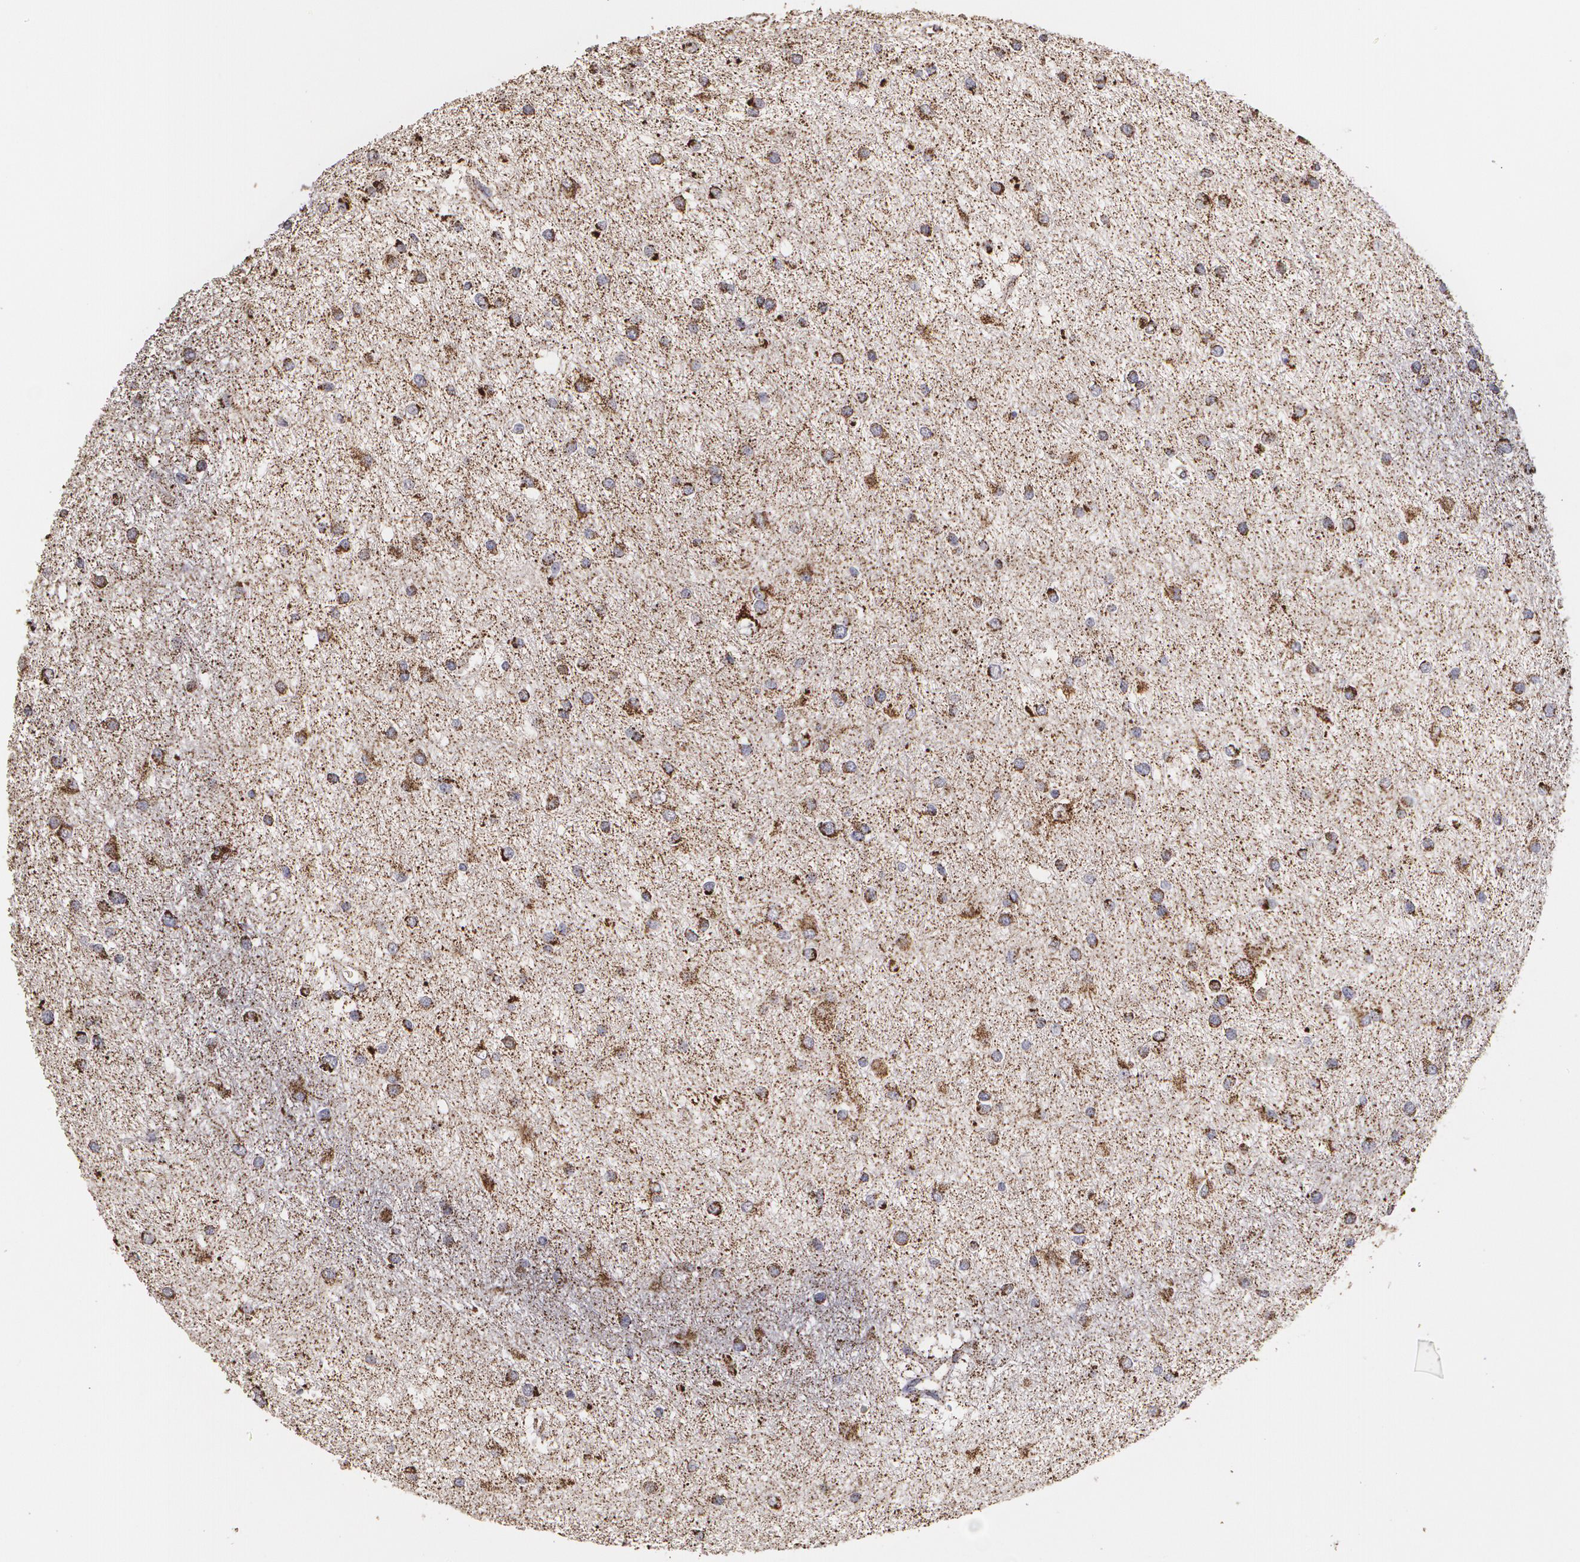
{"staining": {"intensity": "moderate", "quantity": ">75%", "location": "cytoplasmic/membranous"}, "tissue": "glioma", "cell_type": "Tumor cells", "image_type": "cancer", "snomed": [{"axis": "morphology", "description": "Glioma, malignant, Low grade"}, {"axis": "topography", "description": "Brain"}], "caption": "DAB immunohistochemical staining of malignant low-grade glioma demonstrates moderate cytoplasmic/membranous protein positivity in approximately >75% of tumor cells.", "gene": "HSPD1", "patient": {"sex": "female", "age": 36}}